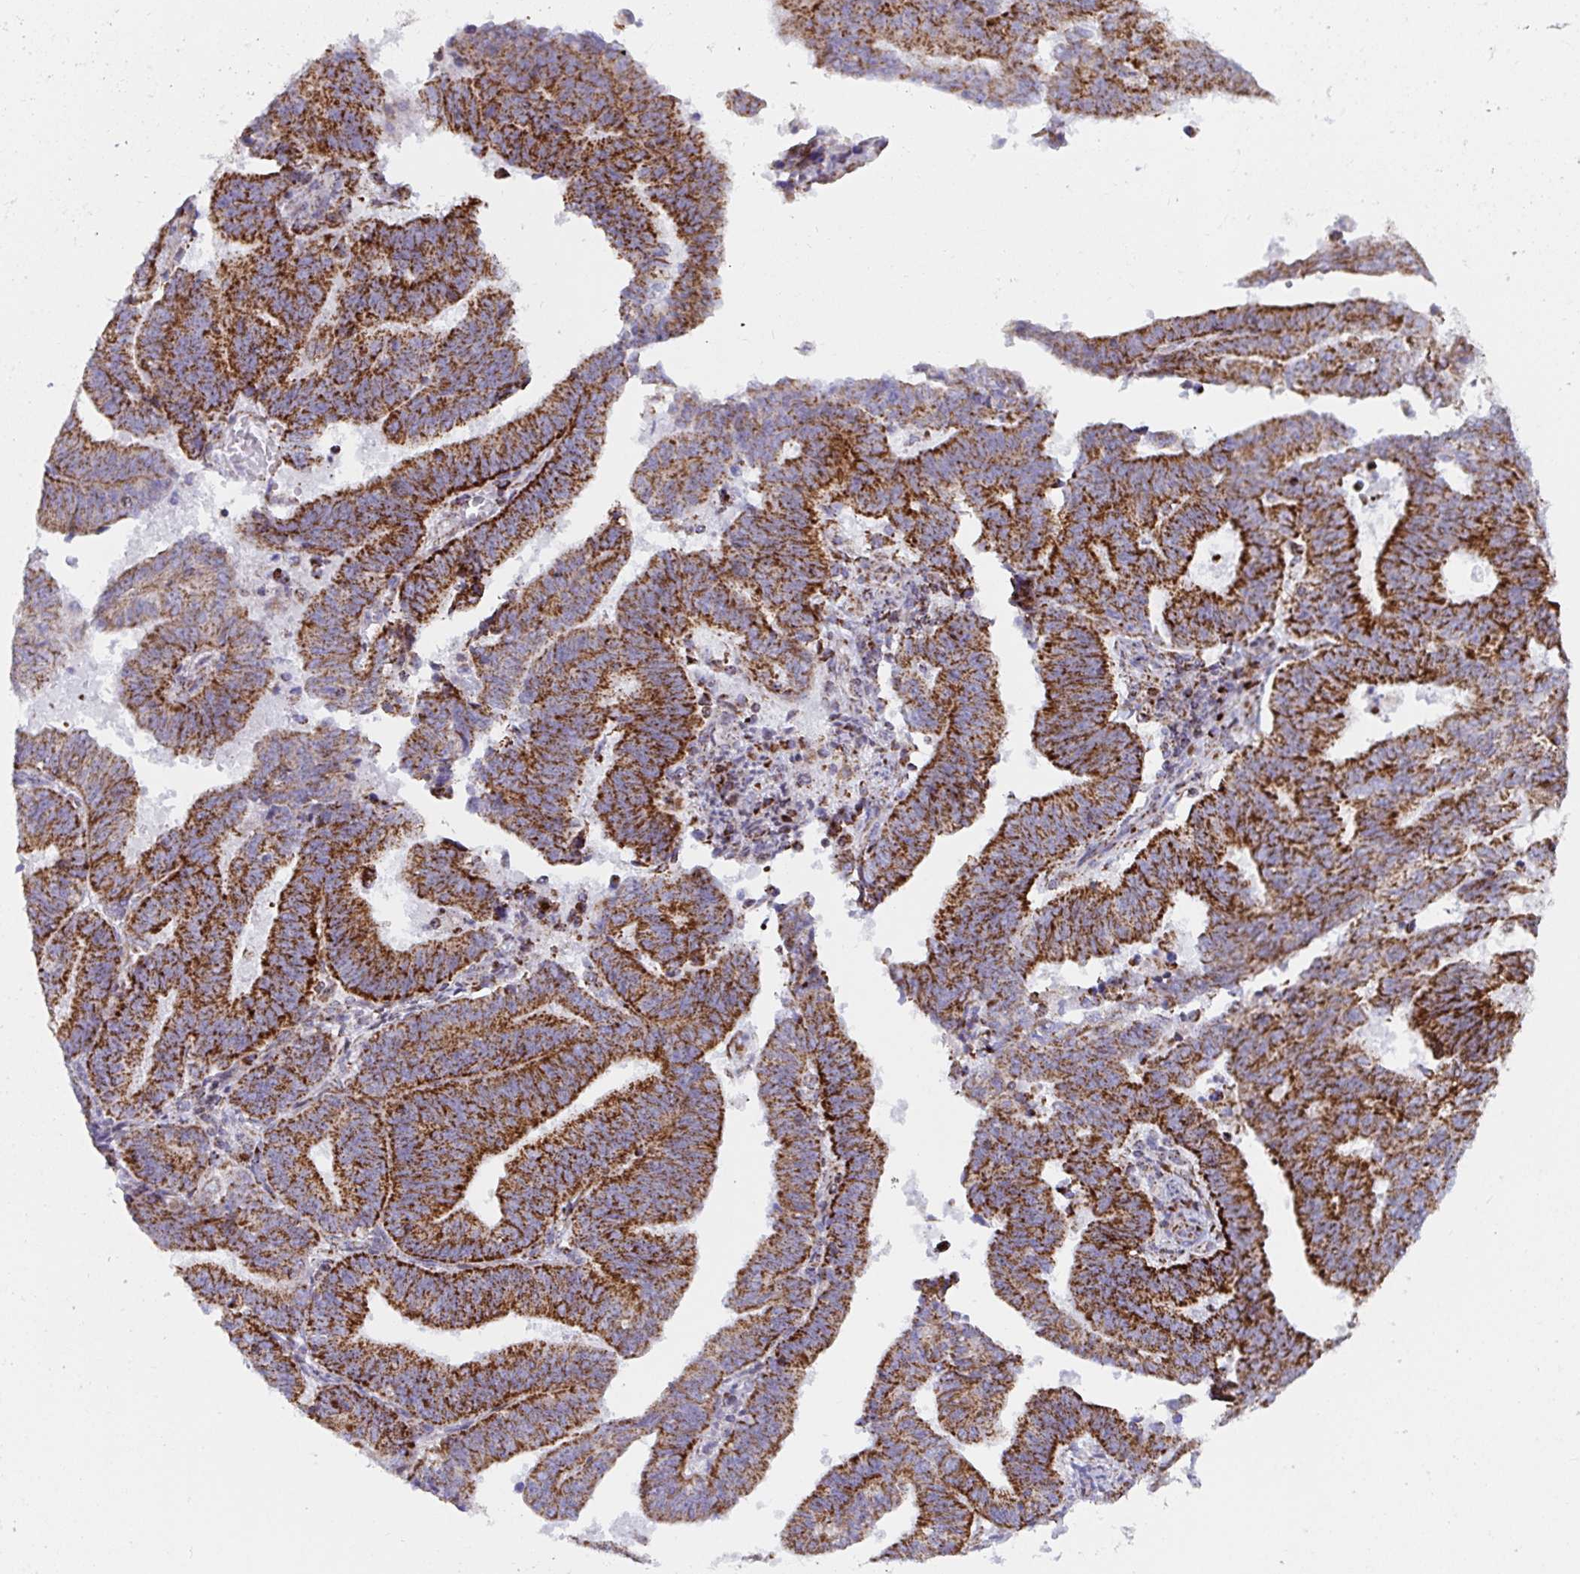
{"staining": {"intensity": "strong", "quantity": ">75%", "location": "cytoplasmic/membranous"}, "tissue": "endometrial cancer", "cell_type": "Tumor cells", "image_type": "cancer", "snomed": [{"axis": "morphology", "description": "Adenocarcinoma, NOS"}, {"axis": "topography", "description": "Endometrium"}], "caption": "About >75% of tumor cells in human endometrial cancer (adenocarcinoma) display strong cytoplasmic/membranous protein expression as visualized by brown immunohistochemical staining.", "gene": "ATP5MJ", "patient": {"sex": "female", "age": 82}}